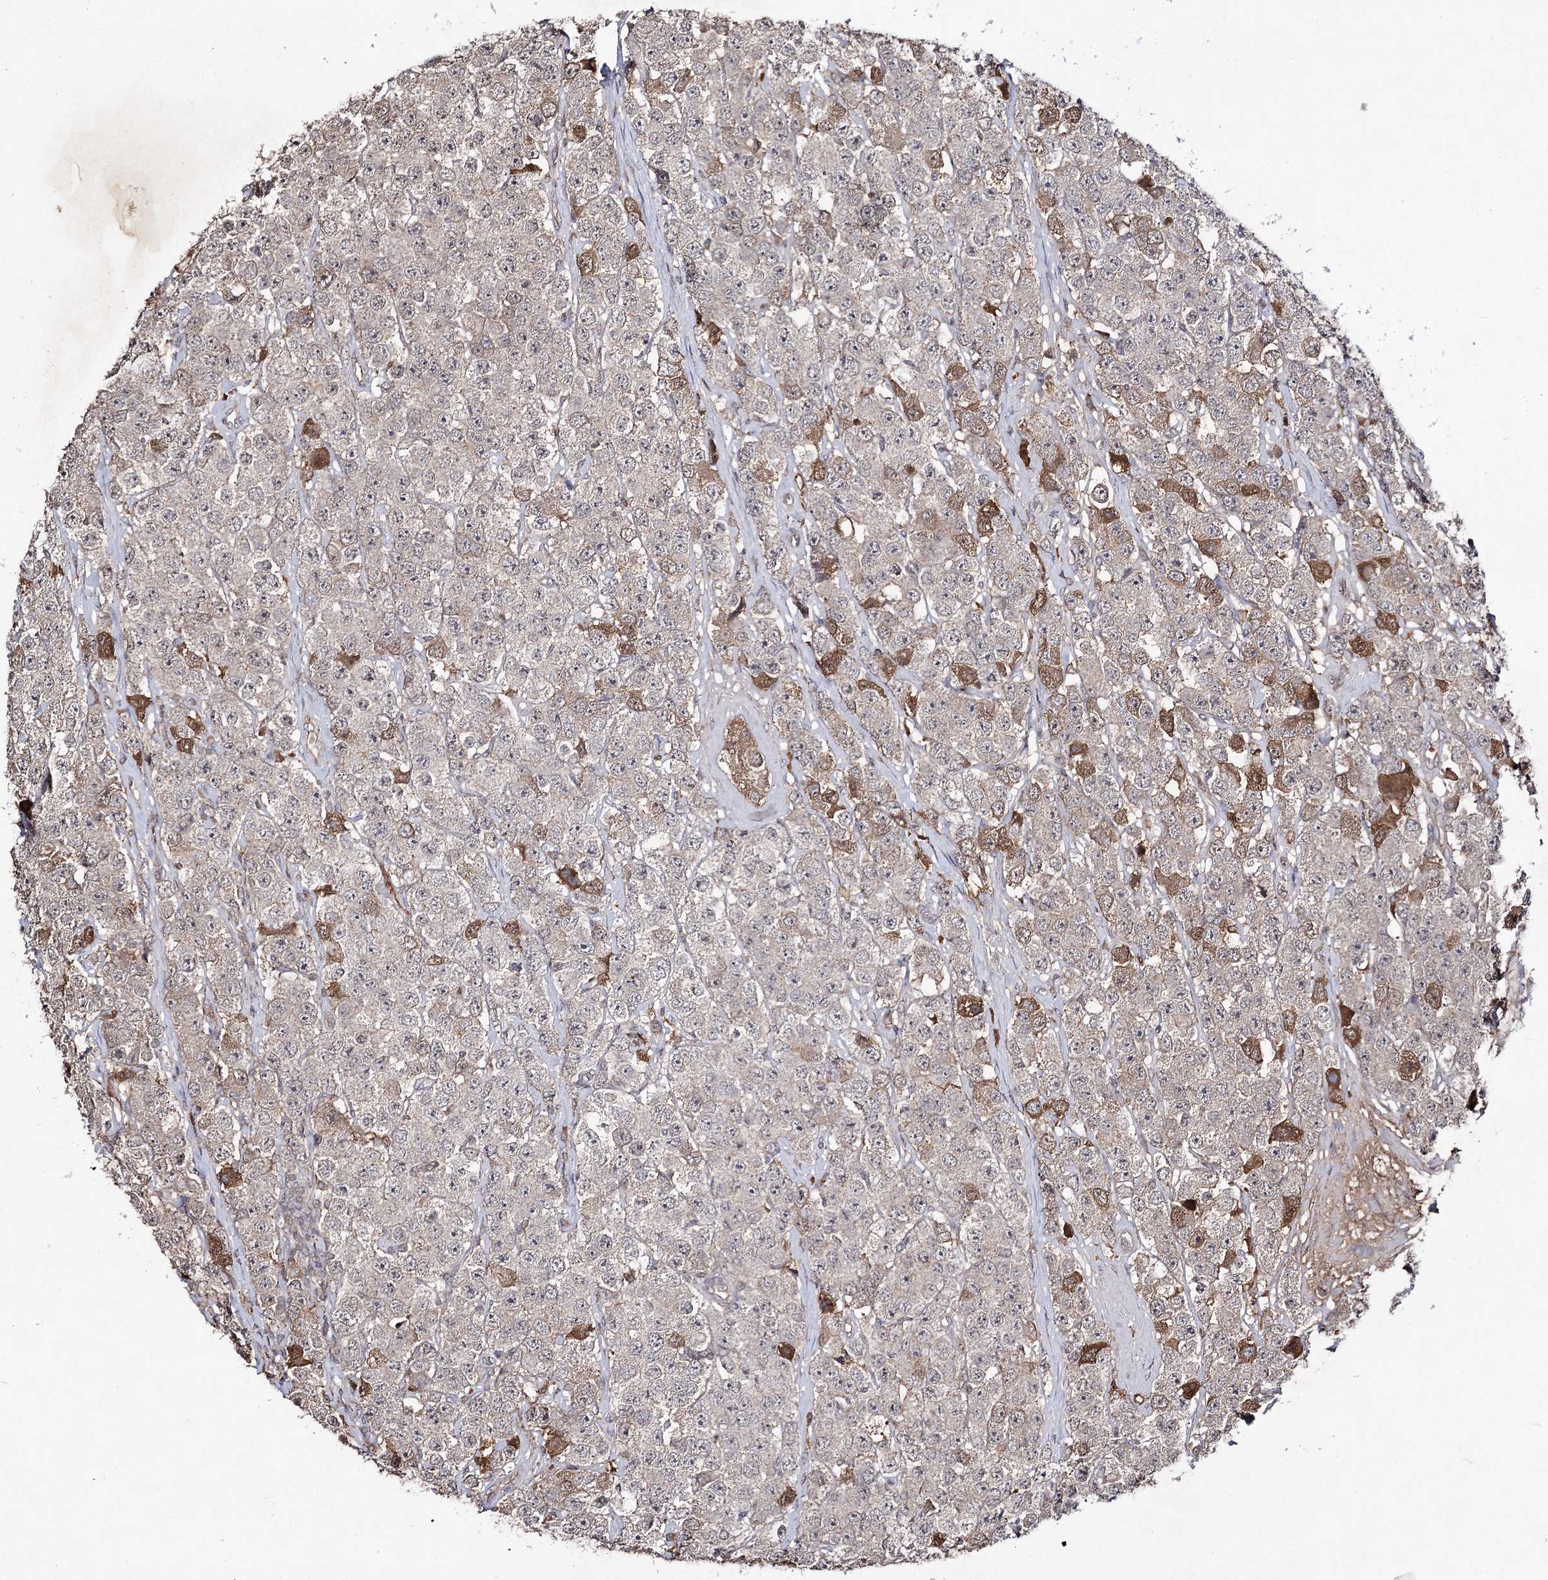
{"staining": {"intensity": "moderate", "quantity": "<25%", "location": "cytoplasmic/membranous"}, "tissue": "testis cancer", "cell_type": "Tumor cells", "image_type": "cancer", "snomed": [{"axis": "morphology", "description": "Seminoma, NOS"}, {"axis": "topography", "description": "Testis"}], "caption": "Tumor cells demonstrate low levels of moderate cytoplasmic/membranous staining in about <25% of cells in human testis seminoma. Nuclei are stained in blue.", "gene": "SYNGR3", "patient": {"sex": "male", "age": 28}}